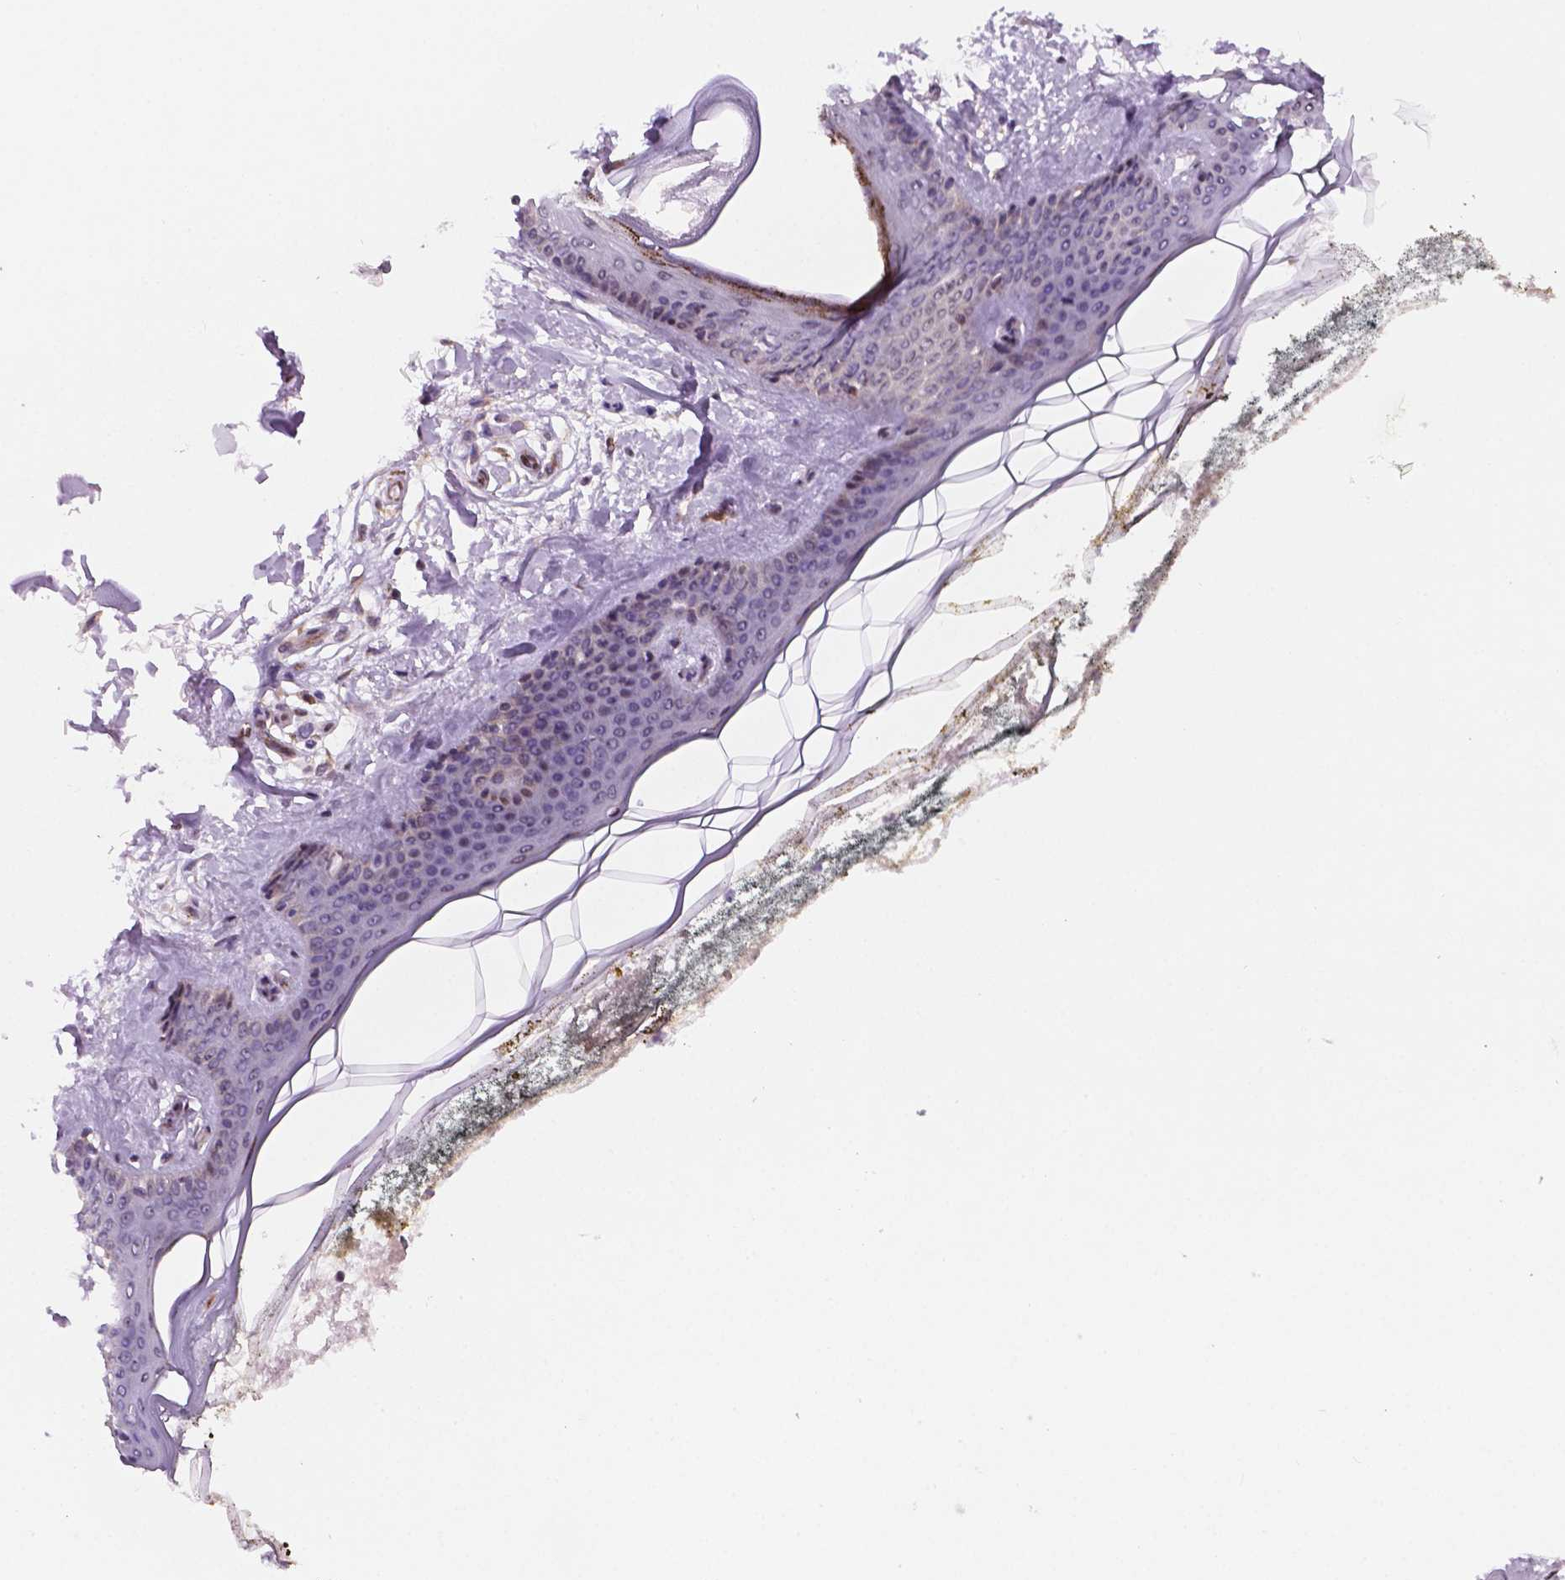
{"staining": {"intensity": "negative", "quantity": "none", "location": "none"}, "tissue": "skin", "cell_type": "Fibroblasts", "image_type": "normal", "snomed": [{"axis": "morphology", "description": "Normal tissue, NOS"}, {"axis": "topography", "description": "Skin"}], "caption": "The IHC histopathology image has no significant staining in fibroblasts of skin. Nuclei are stained in blue.", "gene": "C18orf21", "patient": {"sex": "female", "age": 34}}